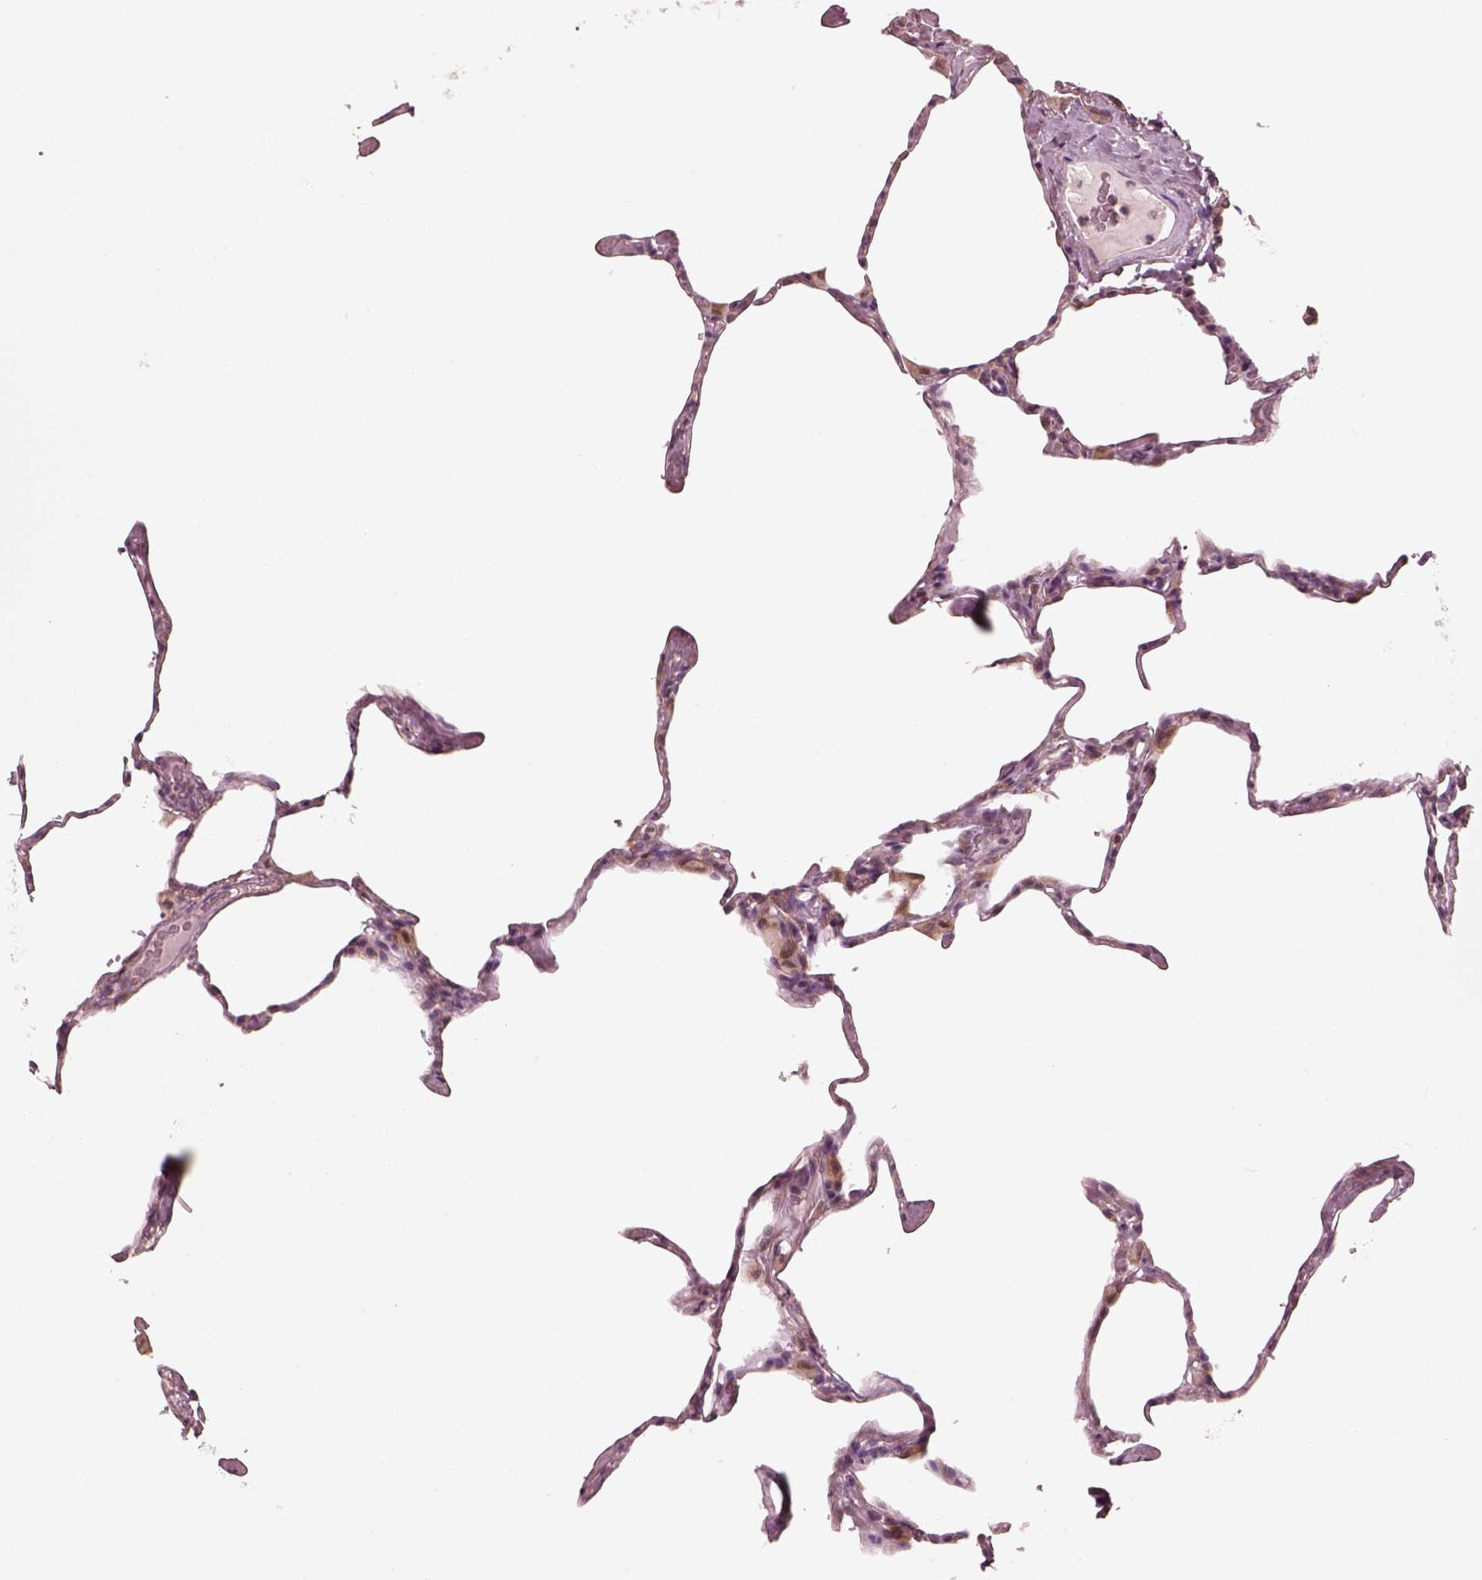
{"staining": {"intensity": "moderate", "quantity": ">75%", "location": "cytoplasmic/membranous"}, "tissue": "lung", "cell_type": "Alveolar cells", "image_type": "normal", "snomed": [{"axis": "morphology", "description": "Normal tissue, NOS"}, {"axis": "topography", "description": "Lung"}], "caption": "Immunohistochemistry (DAB (3,3'-diaminobenzidine)) staining of benign lung displays moderate cytoplasmic/membranous protein staining in about >75% of alveolar cells. (DAB IHC with brightfield microscopy, high magnification).", "gene": "CNOT2", "patient": {"sex": "male", "age": 65}}